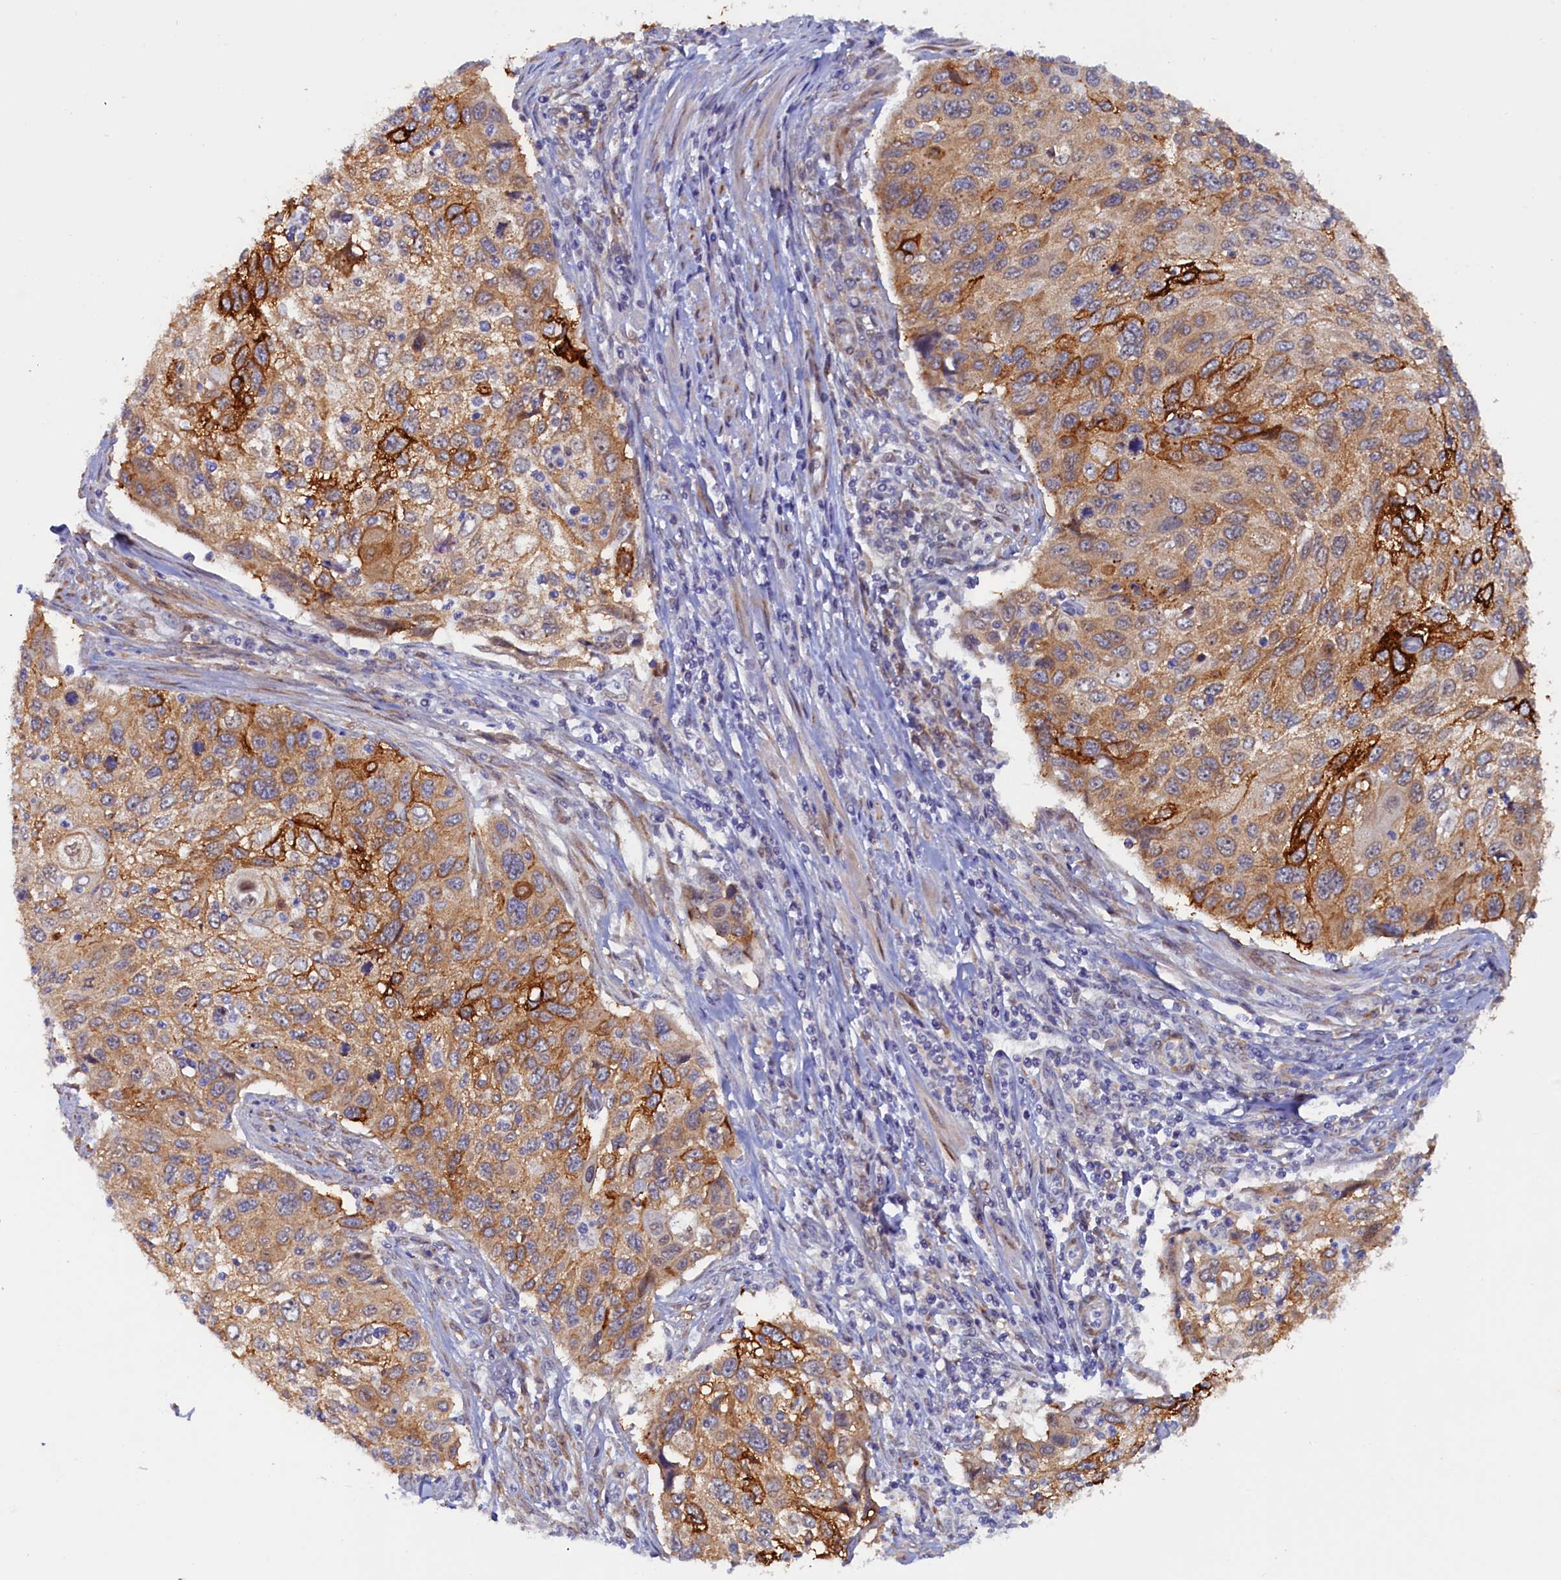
{"staining": {"intensity": "moderate", "quantity": ">75%", "location": "cytoplasmic/membranous"}, "tissue": "cervical cancer", "cell_type": "Tumor cells", "image_type": "cancer", "snomed": [{"axis": "morphology", "description": "Squamous cell carcinoma, NOS"}, {"axis": "topography", "description": "Cervix"}], "caption": "Protein expression analysis of squamous cell carcinoma (cervical) demonstrates moderate cytoplasmic/membranous positivity in about >75% of tumor cells.", "gene": "PACSIN3", "patient": {"sex": "female", "age": 70}}